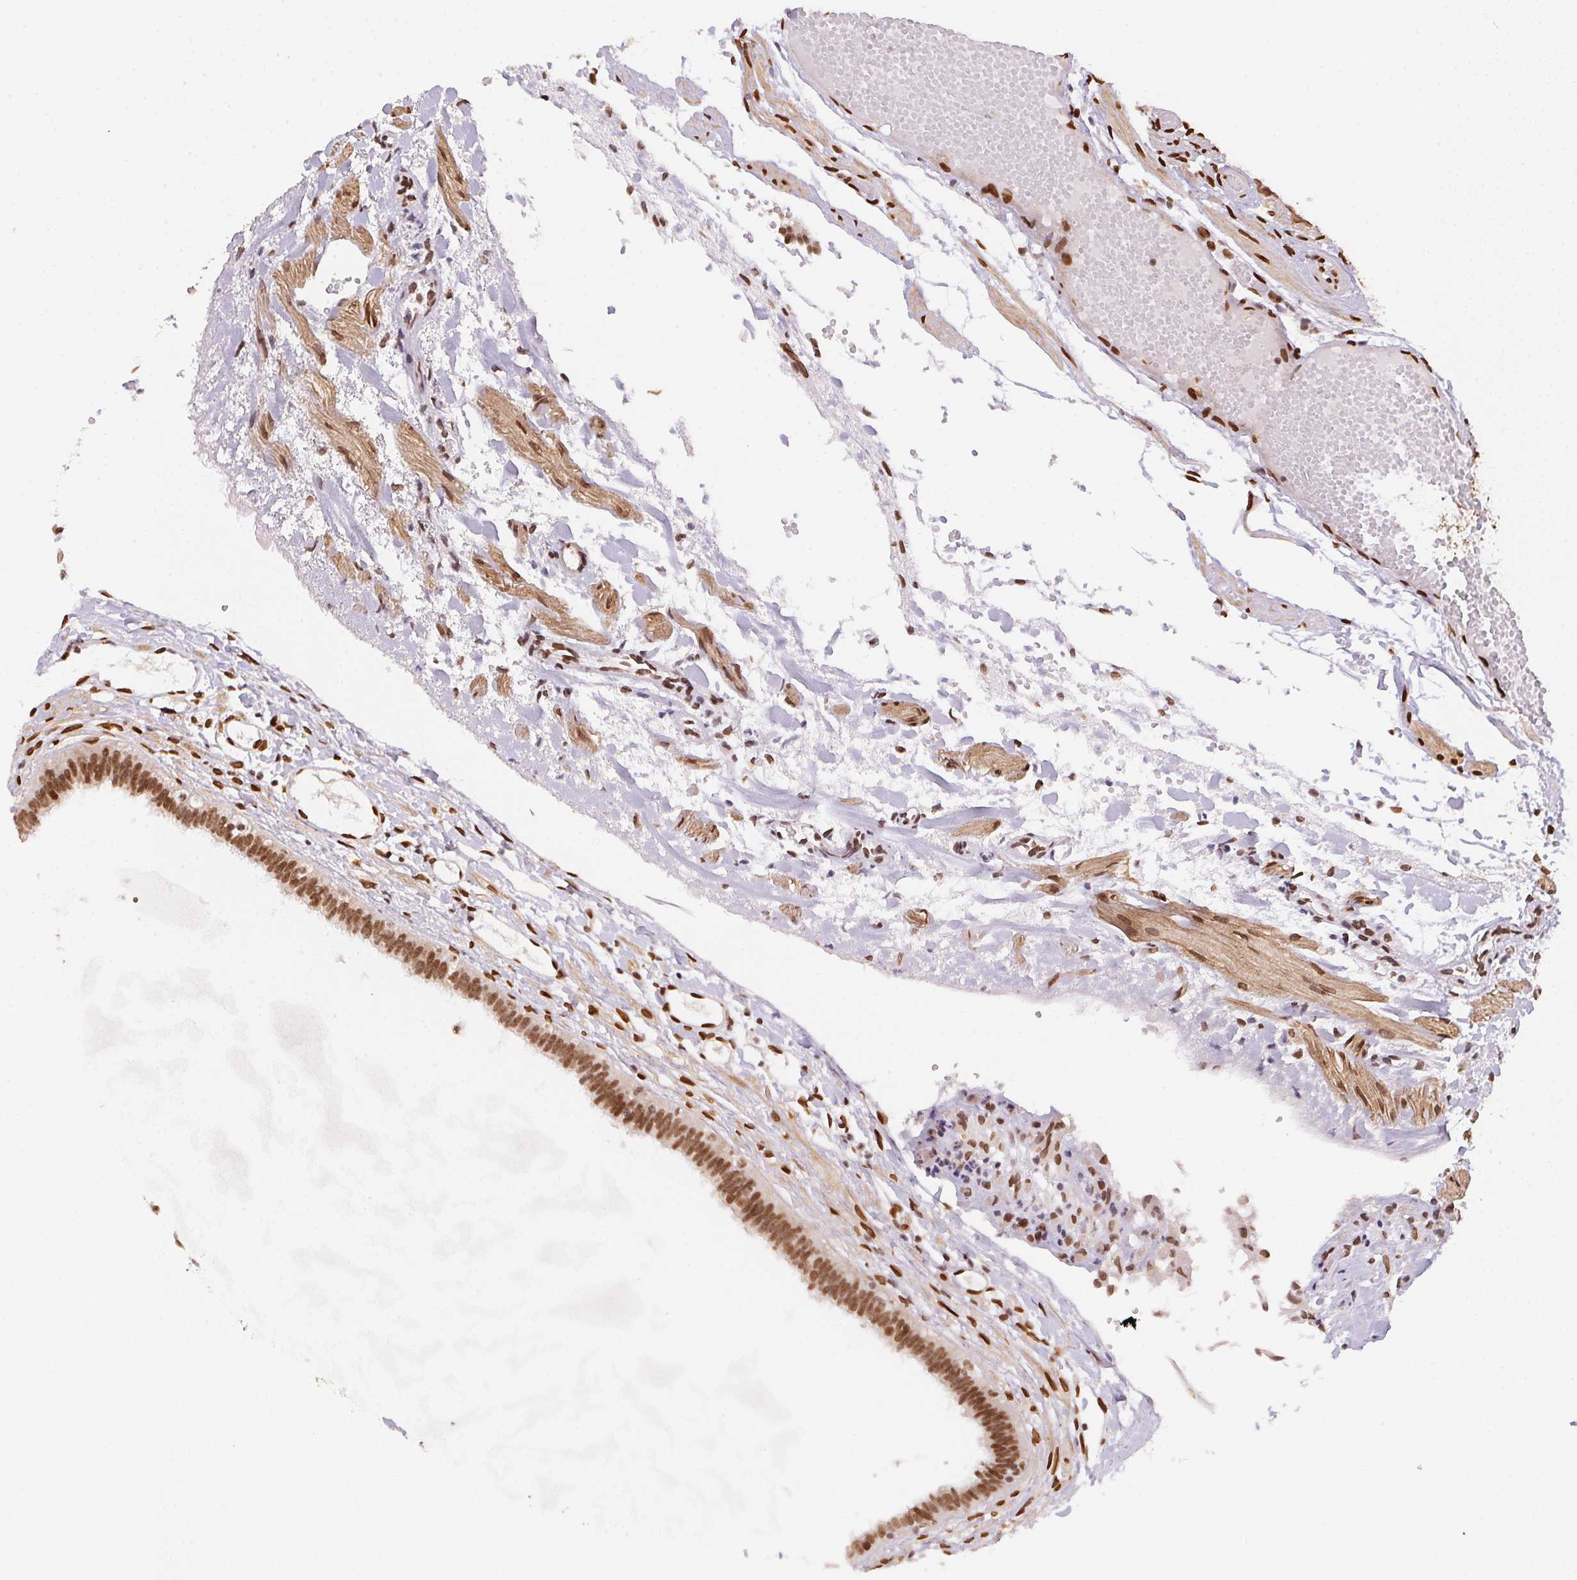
{"staining": {"intensity": "strong", "quantity": ">75%", "location": "cytoplasmic/membranous,nuclear"}, "tissue": "fallopian tube", "cell_type": "Glandular cells", "image_type": "normal", "snomed": [{"axis": "morphology", "description": "Normal tissue, NOS"}, {"axis": "topography", "description": "Fallopian tube"}], "caption": "Immunohistochemistry (DAB (3,3'-diaminobenzidine)) staining of benign human fallopian tube exhibits strong cytoplasmic/membranous,nuclear protein positivity in approximately >75% of glandular cells. The staining was performed using DAB to visualize the protein expression in brown, while the nuclei were stained in blue with hematoxylin (Magnification: 20x).", "gene": "SAP30BP", "patient": {"sex": "female", "age": 37}}